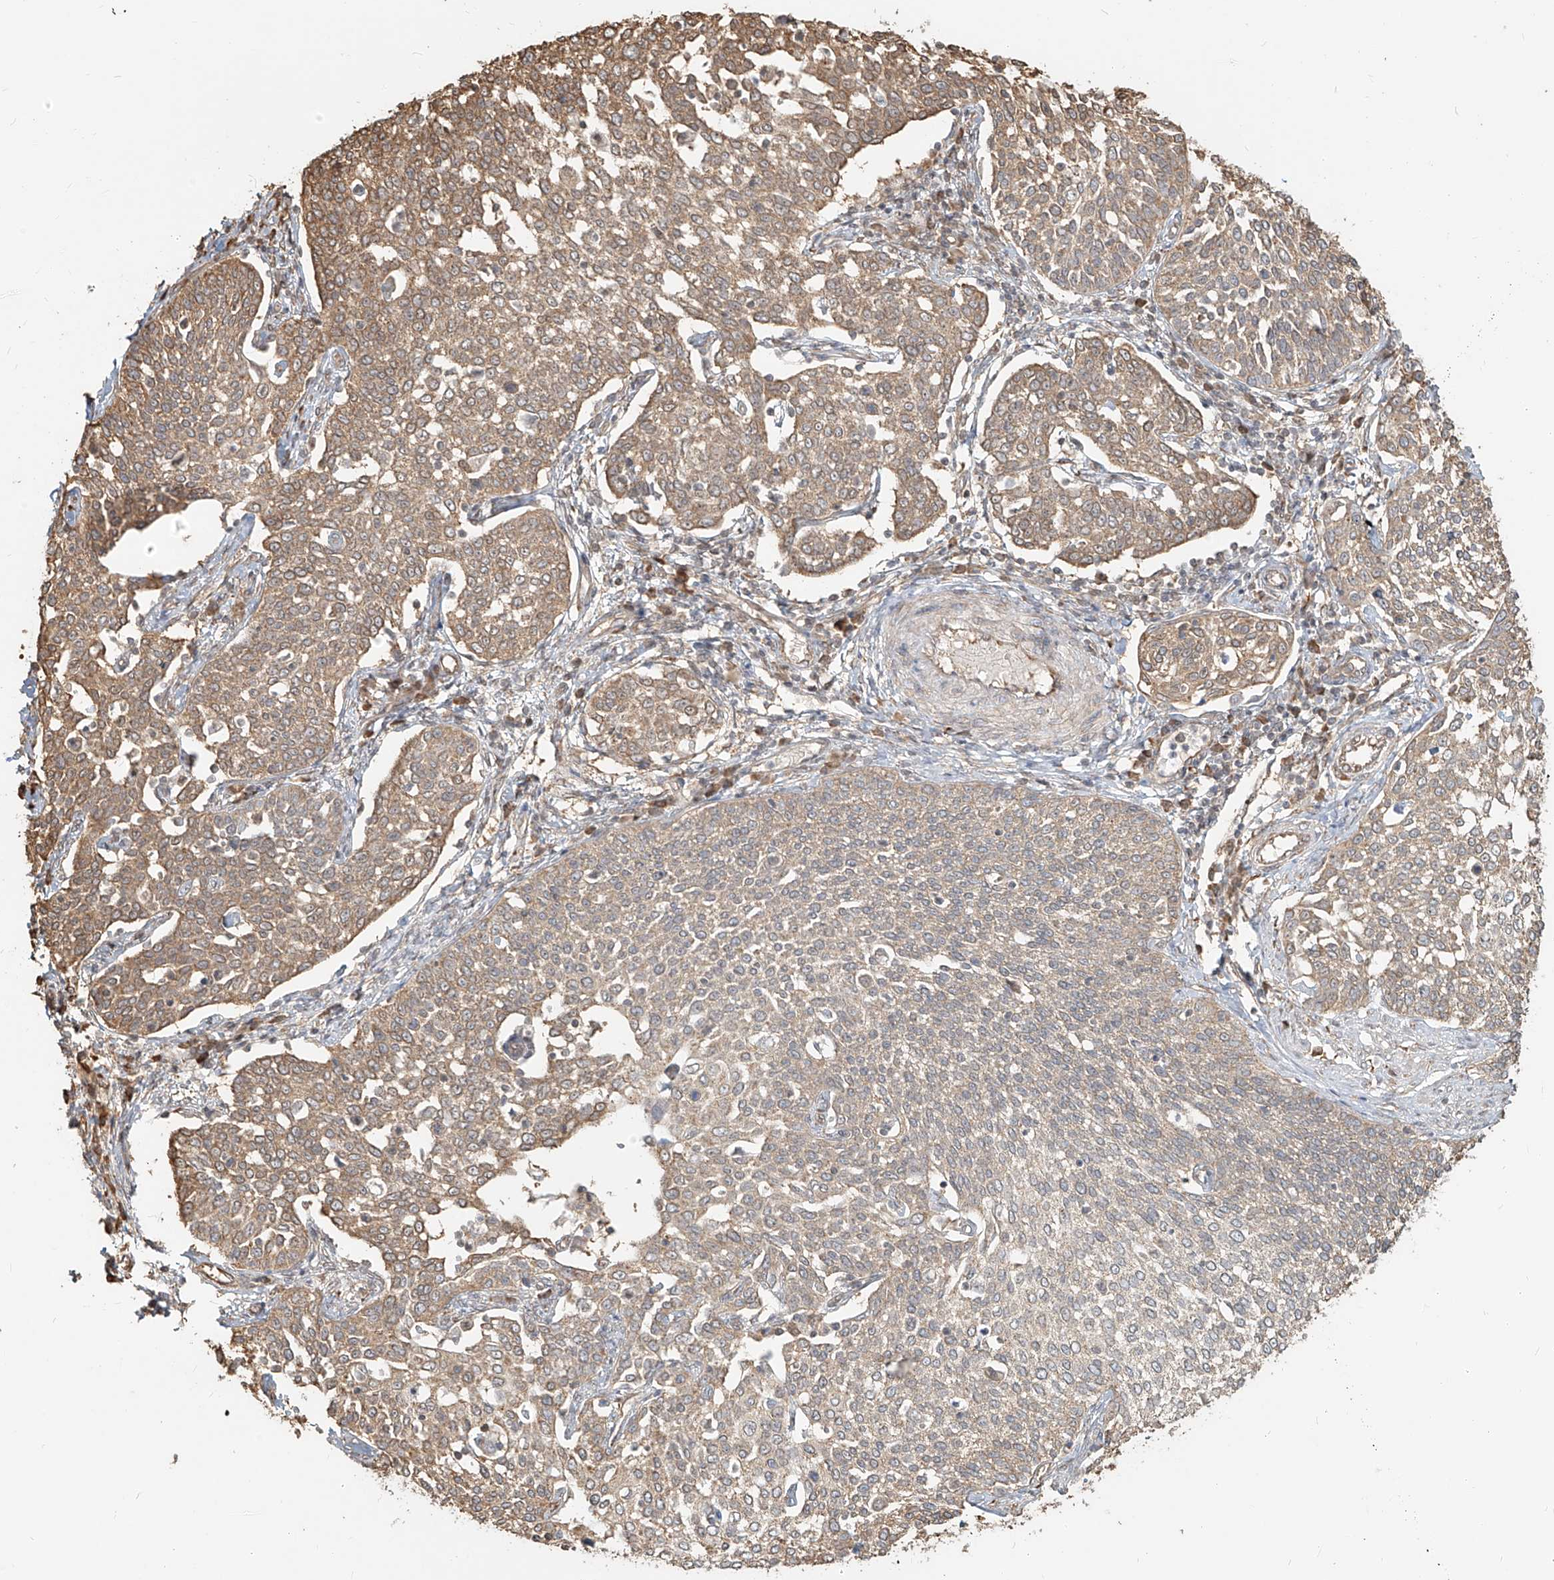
{"staining": {"intensity": "moderate", "quantity": ">75%", "location": "cytoplasmic/membranous"}, "tissue": "cervical cancer", "cell_type": "Tumor cells", "image_type": "cancer", "snomed": [{"axis": "morphology", "description": "Squamous cell carcinoma, NOS"}, {"axis": "topography", "description": "Cervix"}], "caption": "Moderate cytoplasmic/membranous expression for a protein is present in about >75% of tumor cells of cervical cancer using immunohistochemistry.", "gene": "UBE2K", "patient": {"sex": "female", "age": 34}}